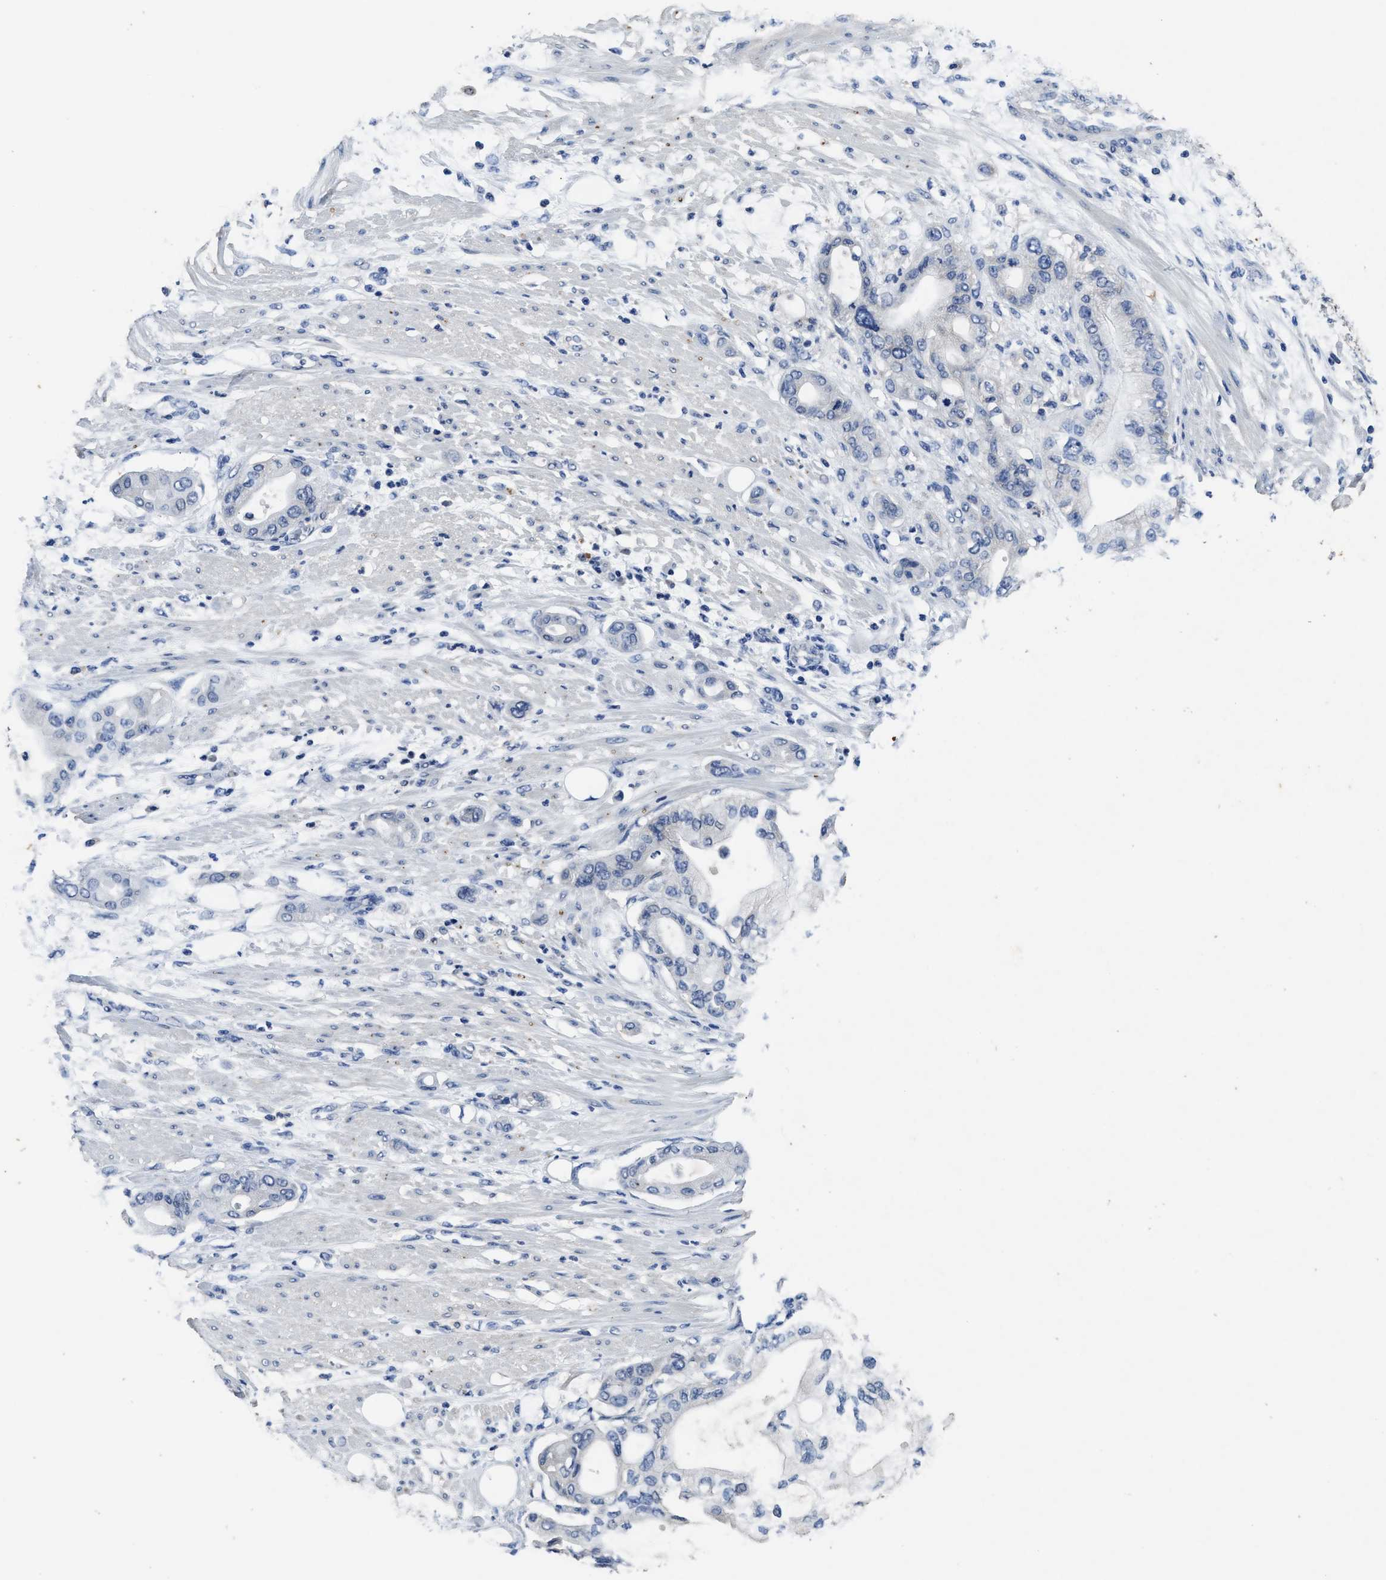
{"staining": {"intensity": "negative", "quantity": "none", "location": "none"}, "tissue": "pancreatic cancer", "cell_type": "Tumor cells", "image_type": "cancer", "snomed": [{"axis": "morphology", "description": "Adenocarcinoma, NOS"}, {"axis": "morphology", "description": "Adenocarcinoma, metastatic, NOS"}, {"axis": "topography", "description": "Lymph node"}, {"axis": "topography", "description": "Pancreas"}, {"axis": "topography", "description": "Duodenum"}], "caption": "Adenocarcinoma (pancreatic) was stained to show a protein in brown. There is no significant positivity in tumor cells.", "gene": "PDAP1", "patient": {"sex": "female", "age": 64}}